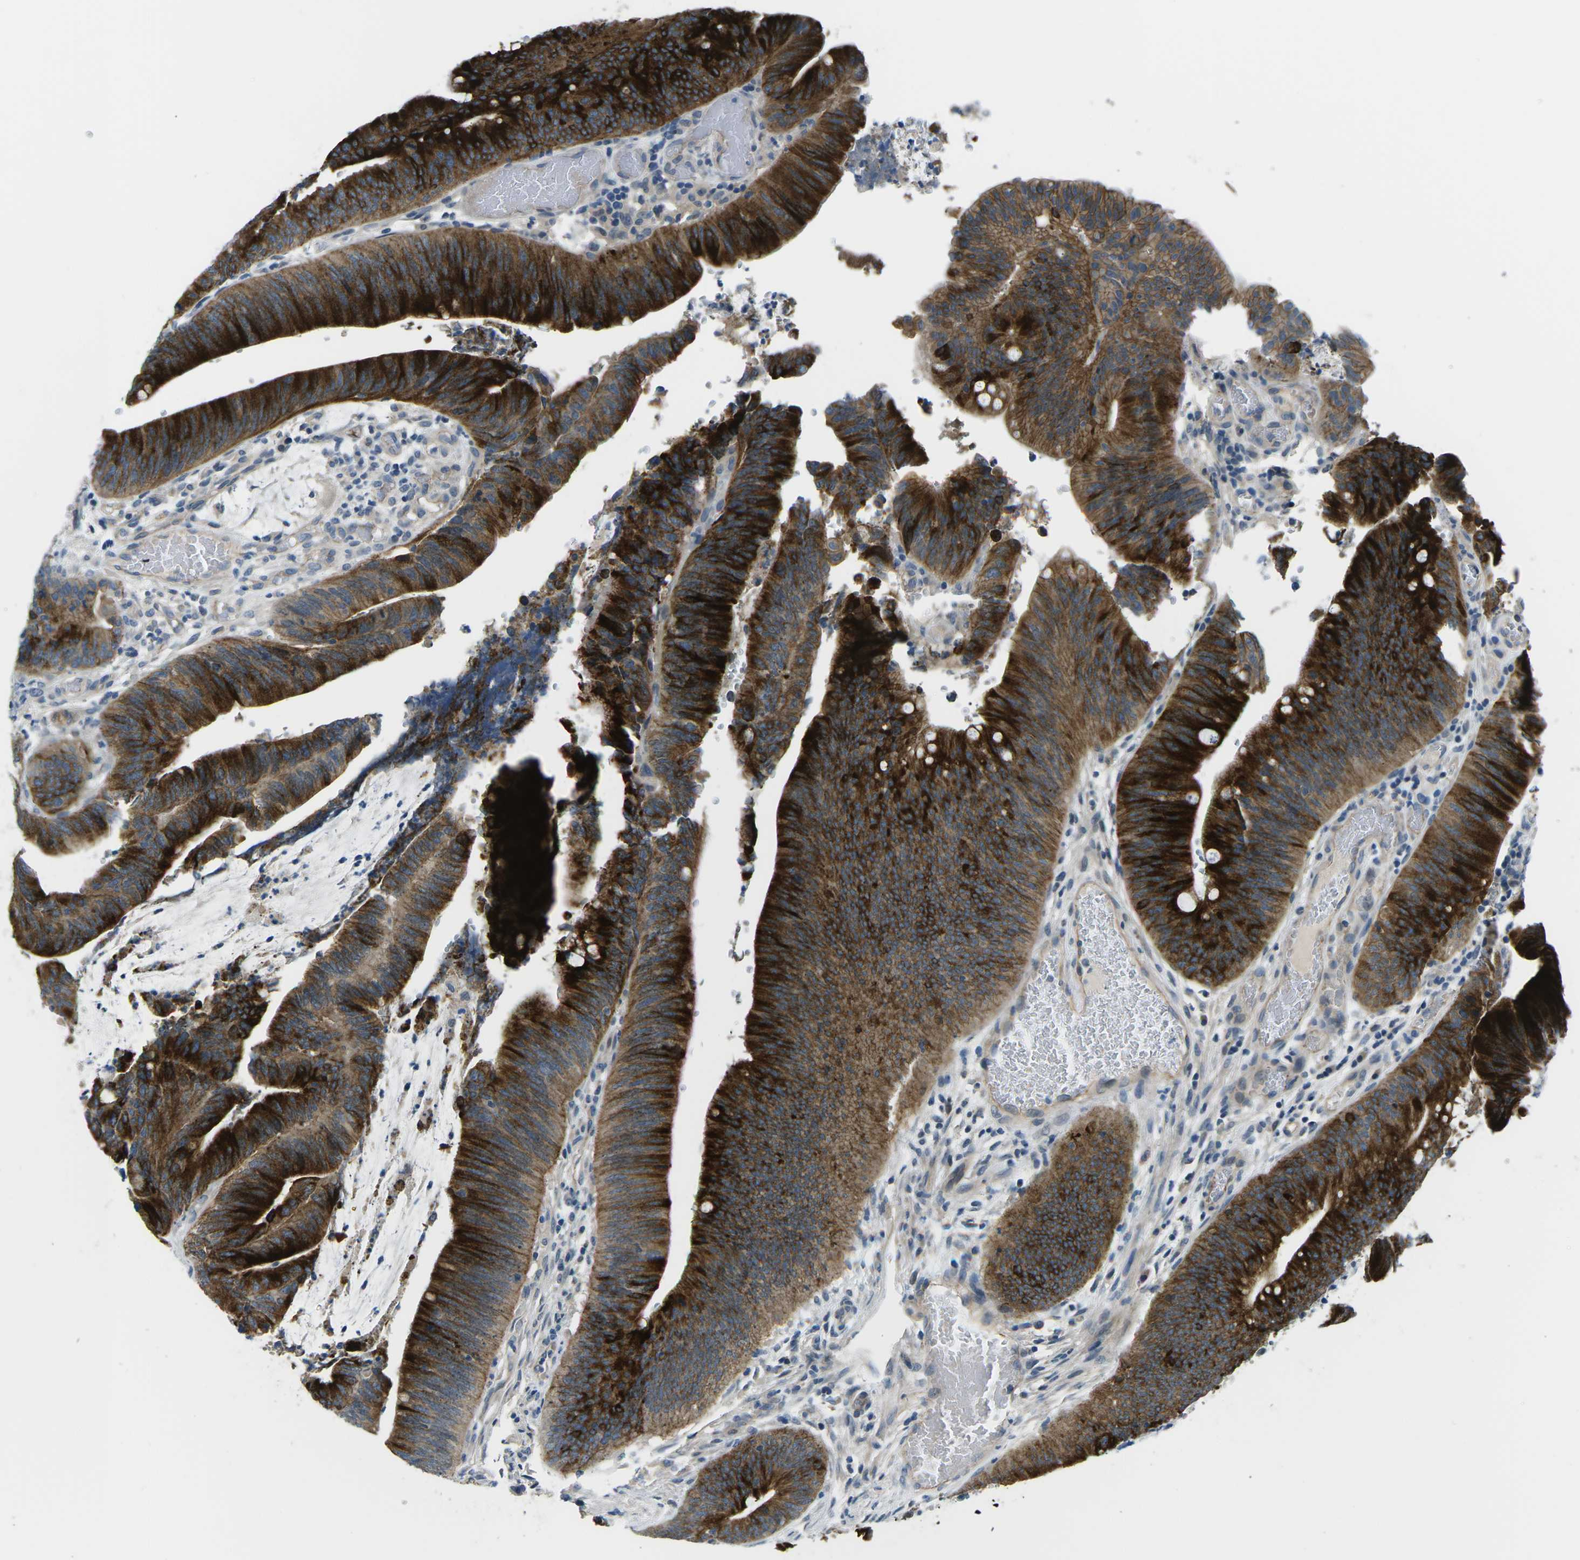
{"staining": {"intensity": "strong", "quantity": ">75%", "location": "cytoplasmic/membranous"}, "tissue": "colorectal cancer", "cell_type": "Tumor cells", "image_type": "cancer", "snomed": [{"axis": "morphology", "description": "Normal tissue, NOS"}, {"axis": "morphology", "description": "Adenocarcinoma, NOS"}, {"axis": "topography", "description": "Rectum"}], "caption": "Protein analysis of colorectal cancer (adenocarcinoma) tissue demonstrates strong cytoplasmic/membranous staining in approximately >75% of tumor cells.", "gene": "CTNND1", "patient": {"sex": "female", "age": 66}}